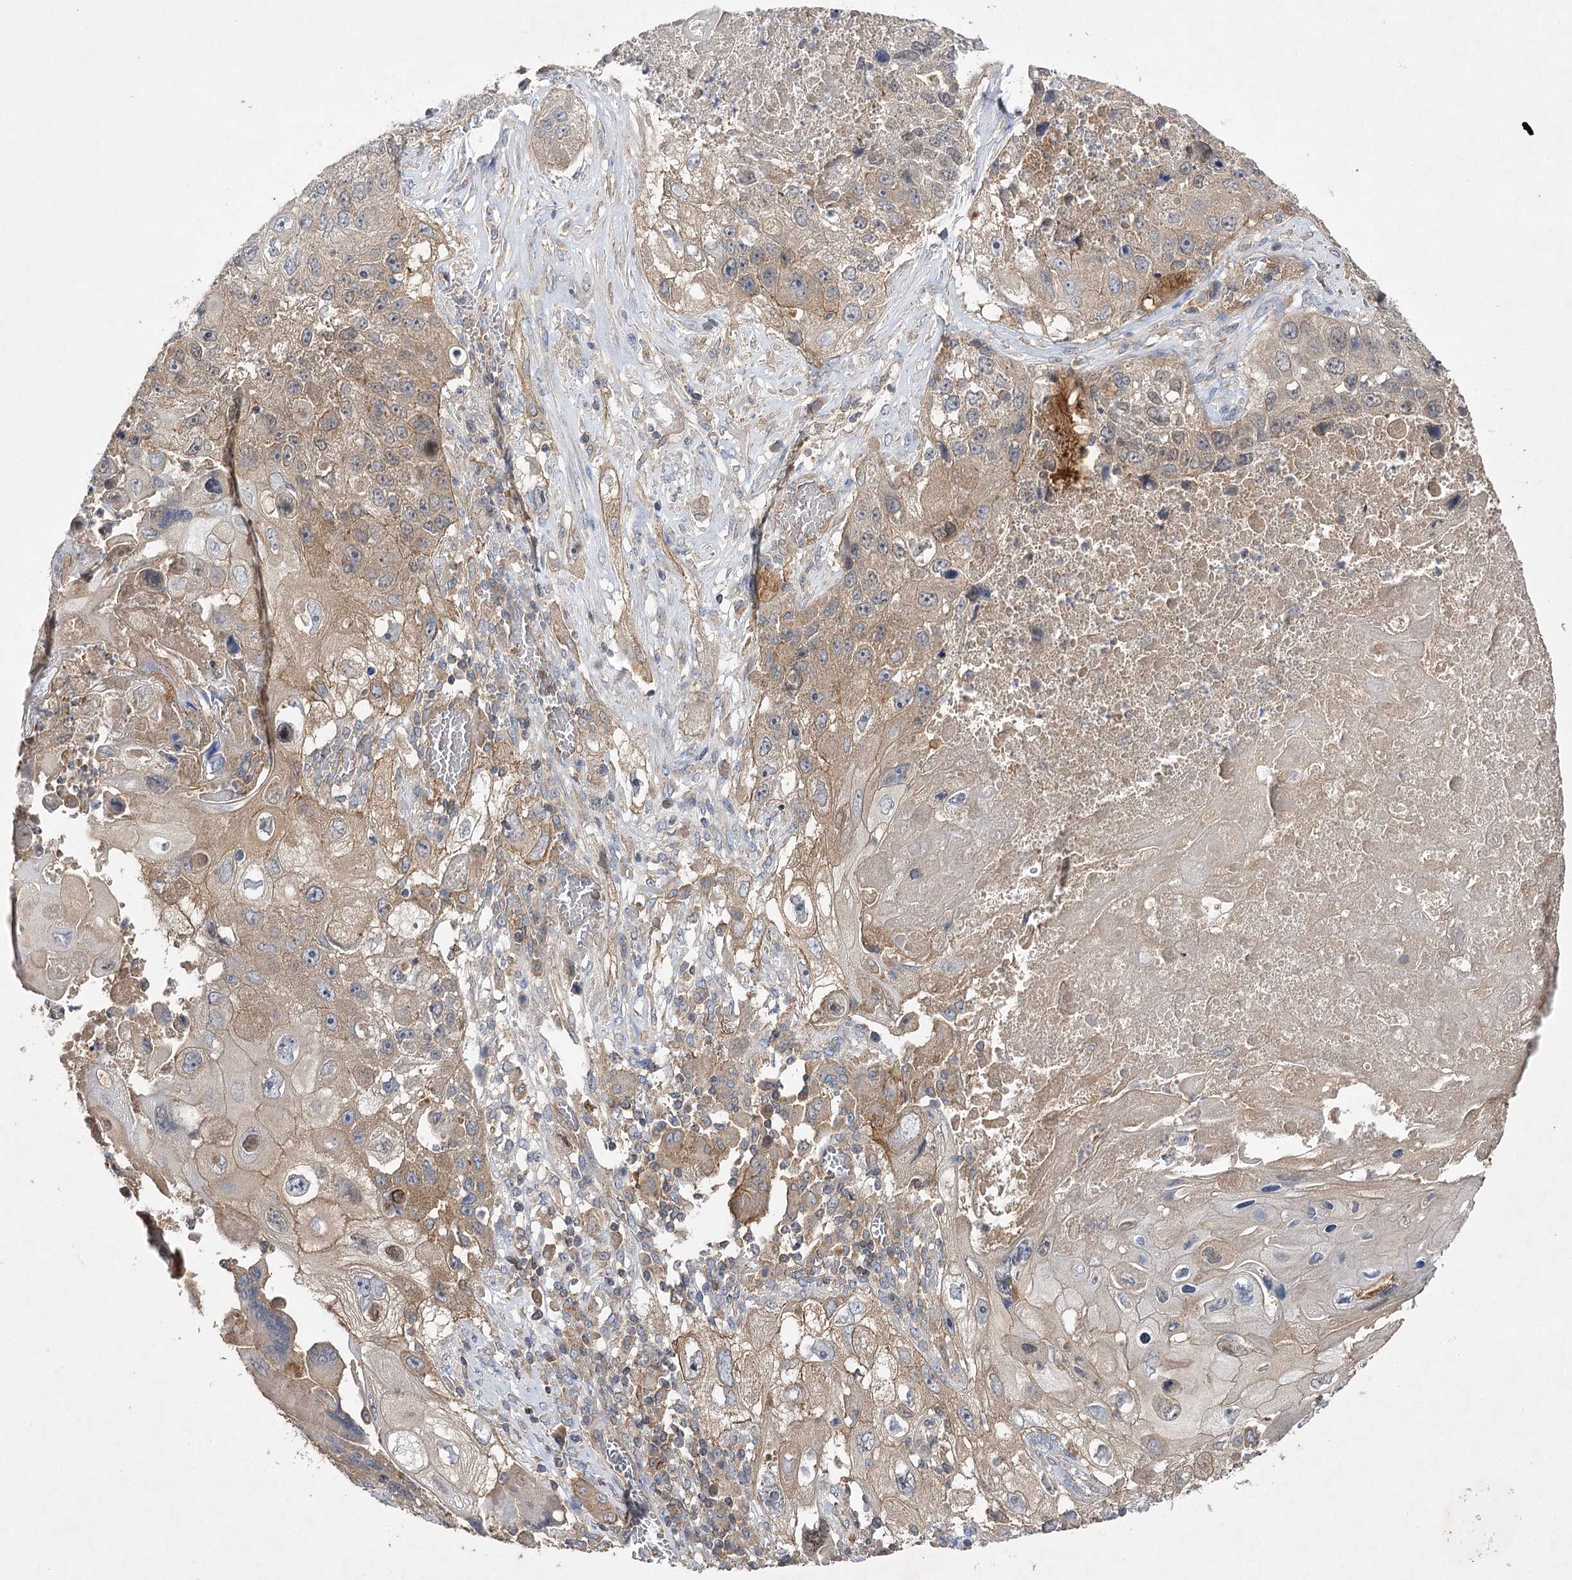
{"staining": {"intensity": "moderate", "quantity": "<25%", "location": "cytoplasmic/membranous"}, "tissue": "lung cancer", "cell_type": "Tumor cells", "image_type": "cancer", "snomed": [{"axis": "morphology", "description": "Squamous cell carcinoma, NOS"}, {"axis": "topography", "description": "Lung"}], "caption": "Brown immunohistochemical staining in human lung cancer (squamous cell carcinoma) exhibits moderate cytoplasmic/membranous expression in approximately <25% of tumor cells.", "gene": "BCR", "patient": {"sex": "male", "age": 61}}